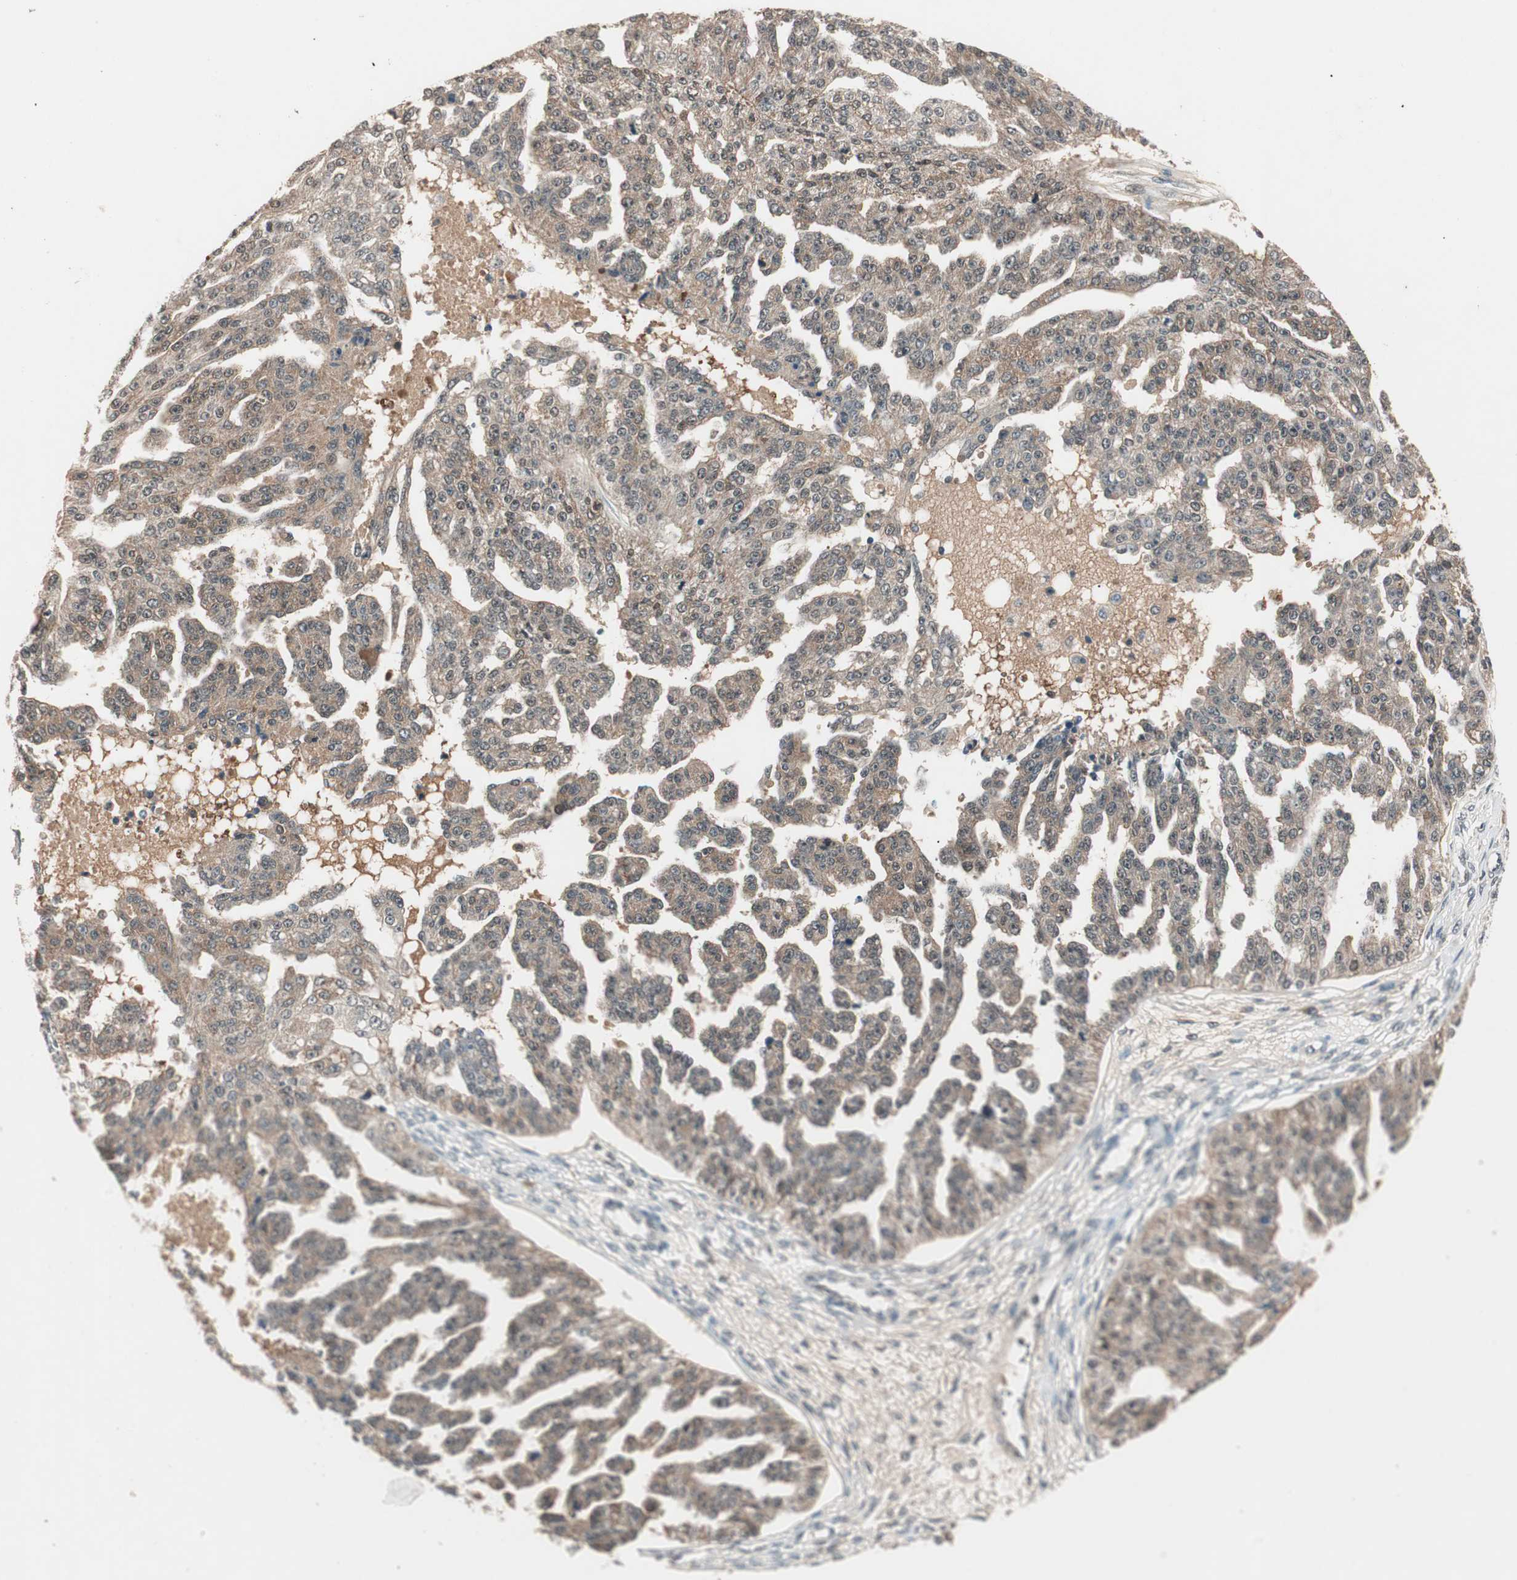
{"staining": {"intensity": "weak", "quantity": "25%-75%", "location": "cytoplasmic/membranous"}, "tissue": "ovarian cancer", "cell_type": "Tumor cells", "image_type": "cancer", "snomed": [{"axis": "morphology", "description": "Cystadenocarcinoma, serous, NOS"}, {"axis": "topography", "description": "Ovary"}], "caption": "Ovarian cancer tissue exhibits weak cytoplasmic/membranous staining in approximately 25%-75% of tumor cells", "gene": "NFRKB", "patient": {"sex": "female", "age": 58}}